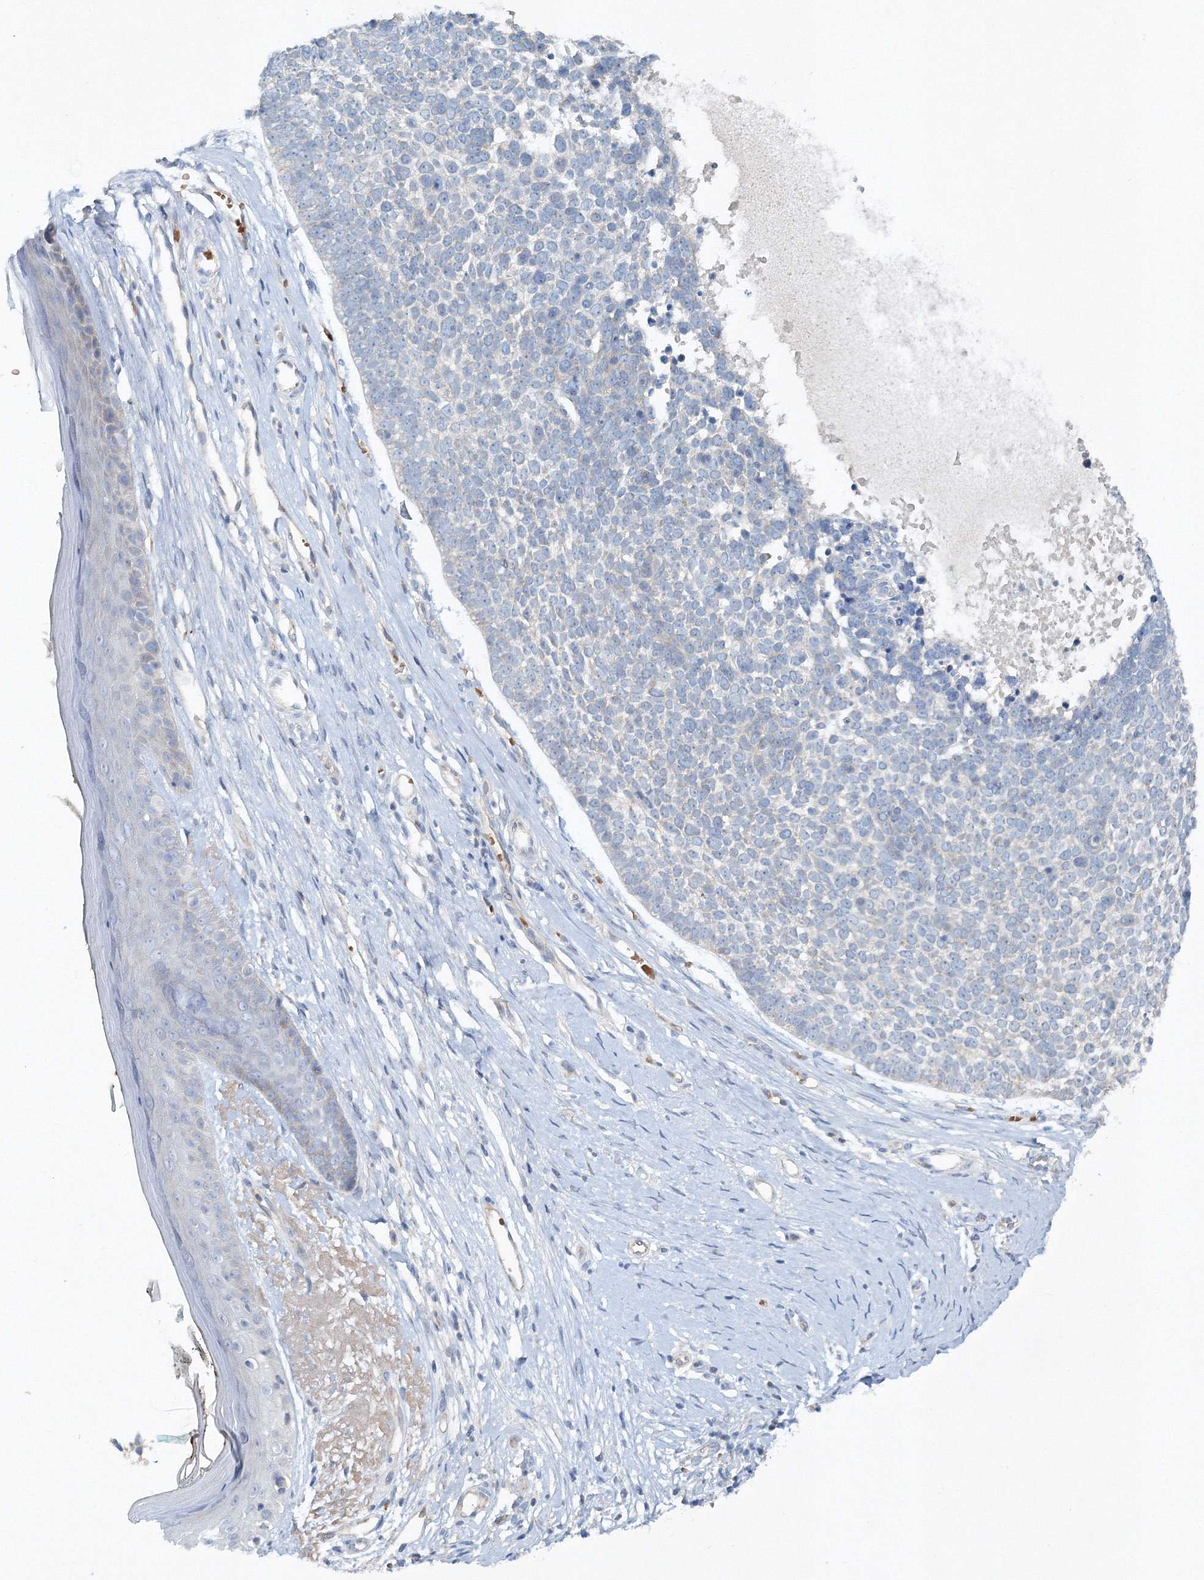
{"staining": {"intensity": "negative", "quantity": "none", "location": "none"}, "tissue": "skin cancer", "cell_type": "Tumor cells", "image_type": "cancer", "snomed": [{"axis": "morphology", "description": "Basal cell carcinoma"}, {"axis": "topography", "description": "Skin"}], "caption": "IHC image of human skin cancer stained for a protein (brown), which displays no positivity in tumor cells.", "gene": "SH3BP5", "patient": {"sex": "female", "age": 81}}